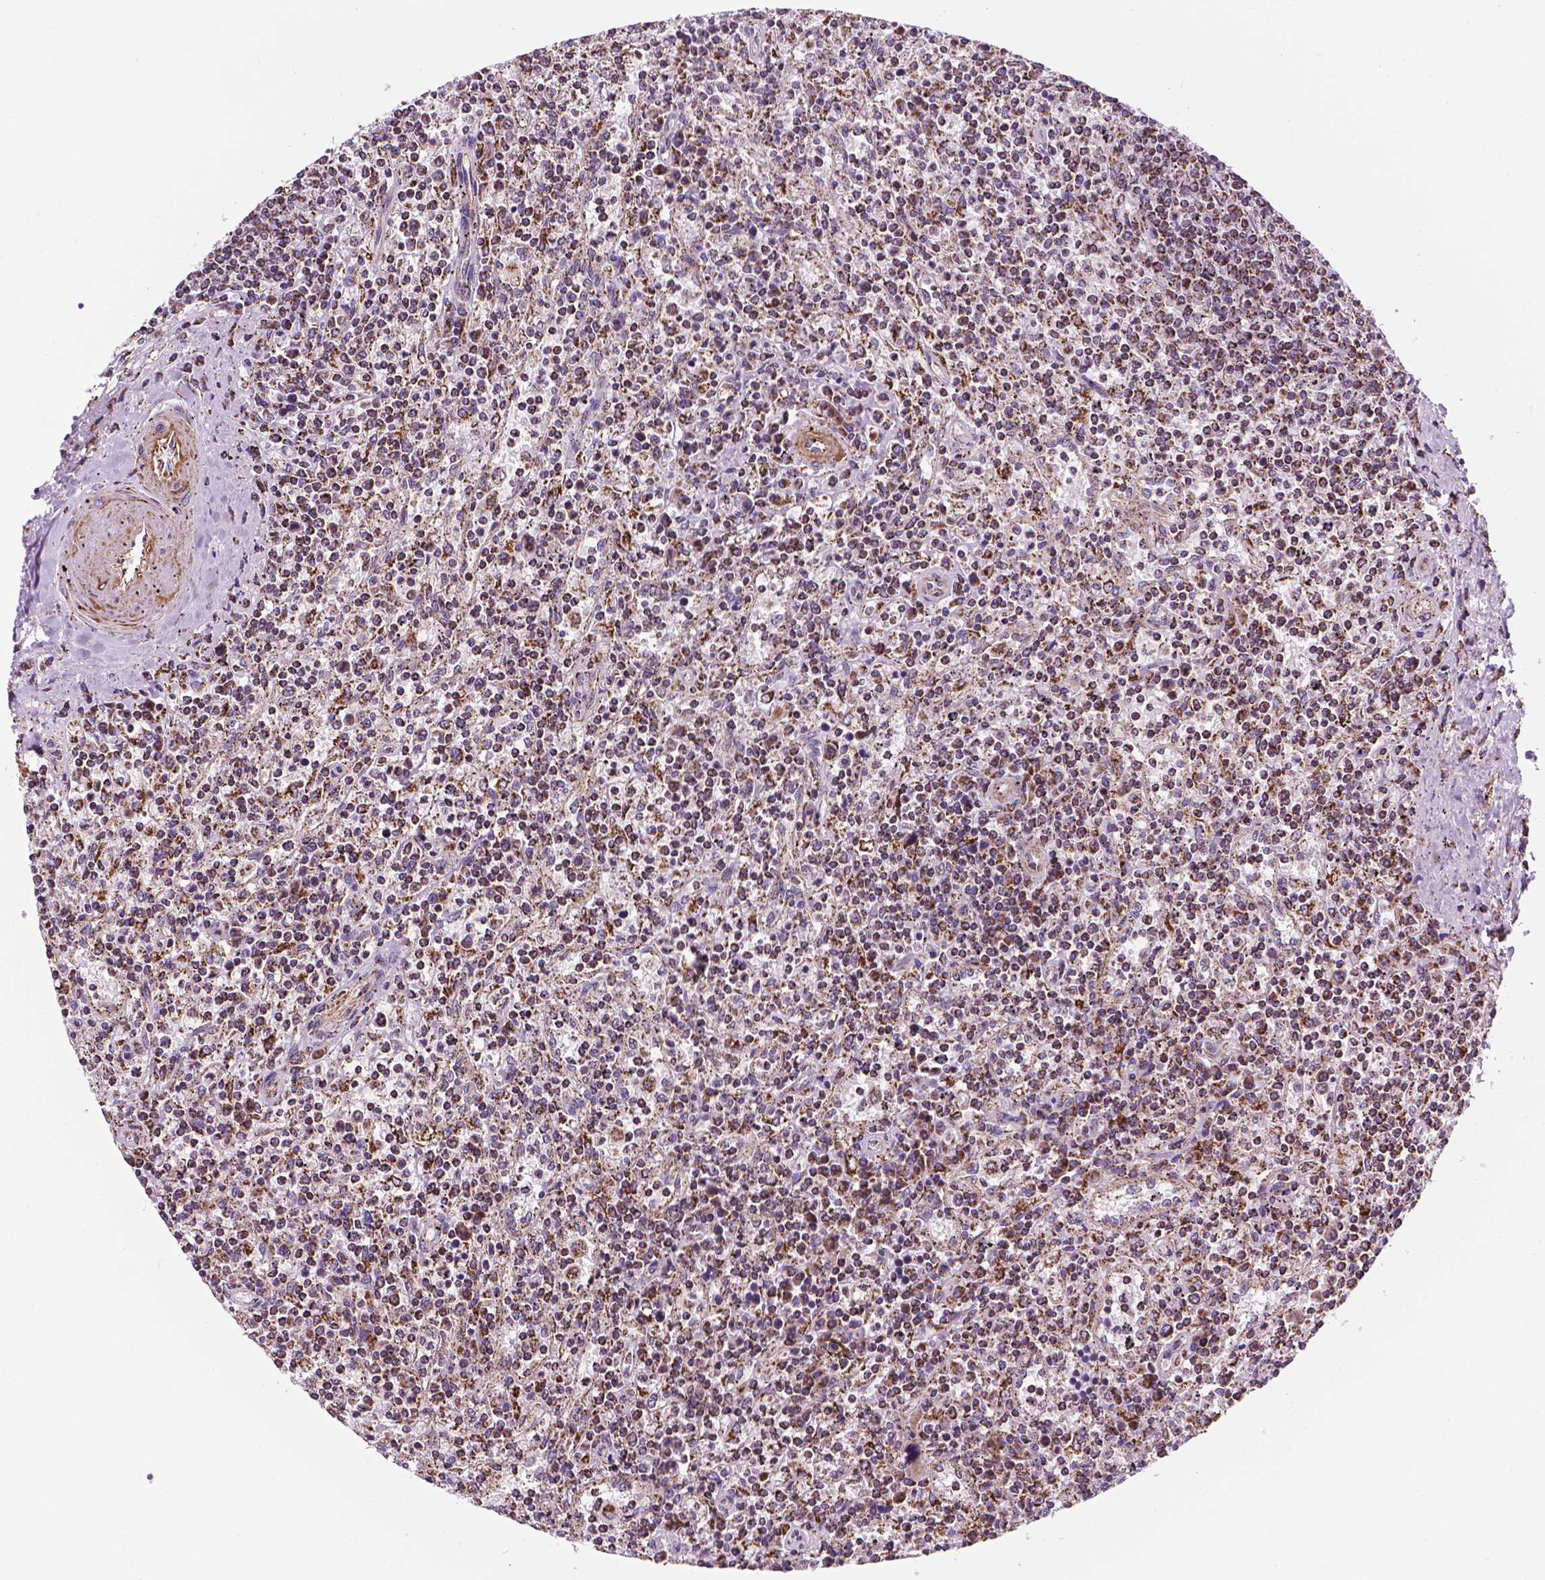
{"staining": {"intensity": "moderate", "quantity": "25%-75%", "location": "cytoplasmic/membranous"}, "tissue": "lymphoma", "cell_type": "Tumor cells", "image_type": "cancer", "snomed": [{"axis": "morphology", "description": "Malignant lymphoma, non-Hodgkin's type, Low grade"}, {"axis": "topography", "description": "Spleen"}], "caption": "Immunohistochemistry (DAB) staining of human lymphoma reveals moderate cytoplasmic/membranous protein positivity in approximately 25%-75% of tumor cells. (DAB IHC with brightfield microscopy, high magnification).", "gene": "GEMIN4", "patient": {"sex": "male", "age": 62}}